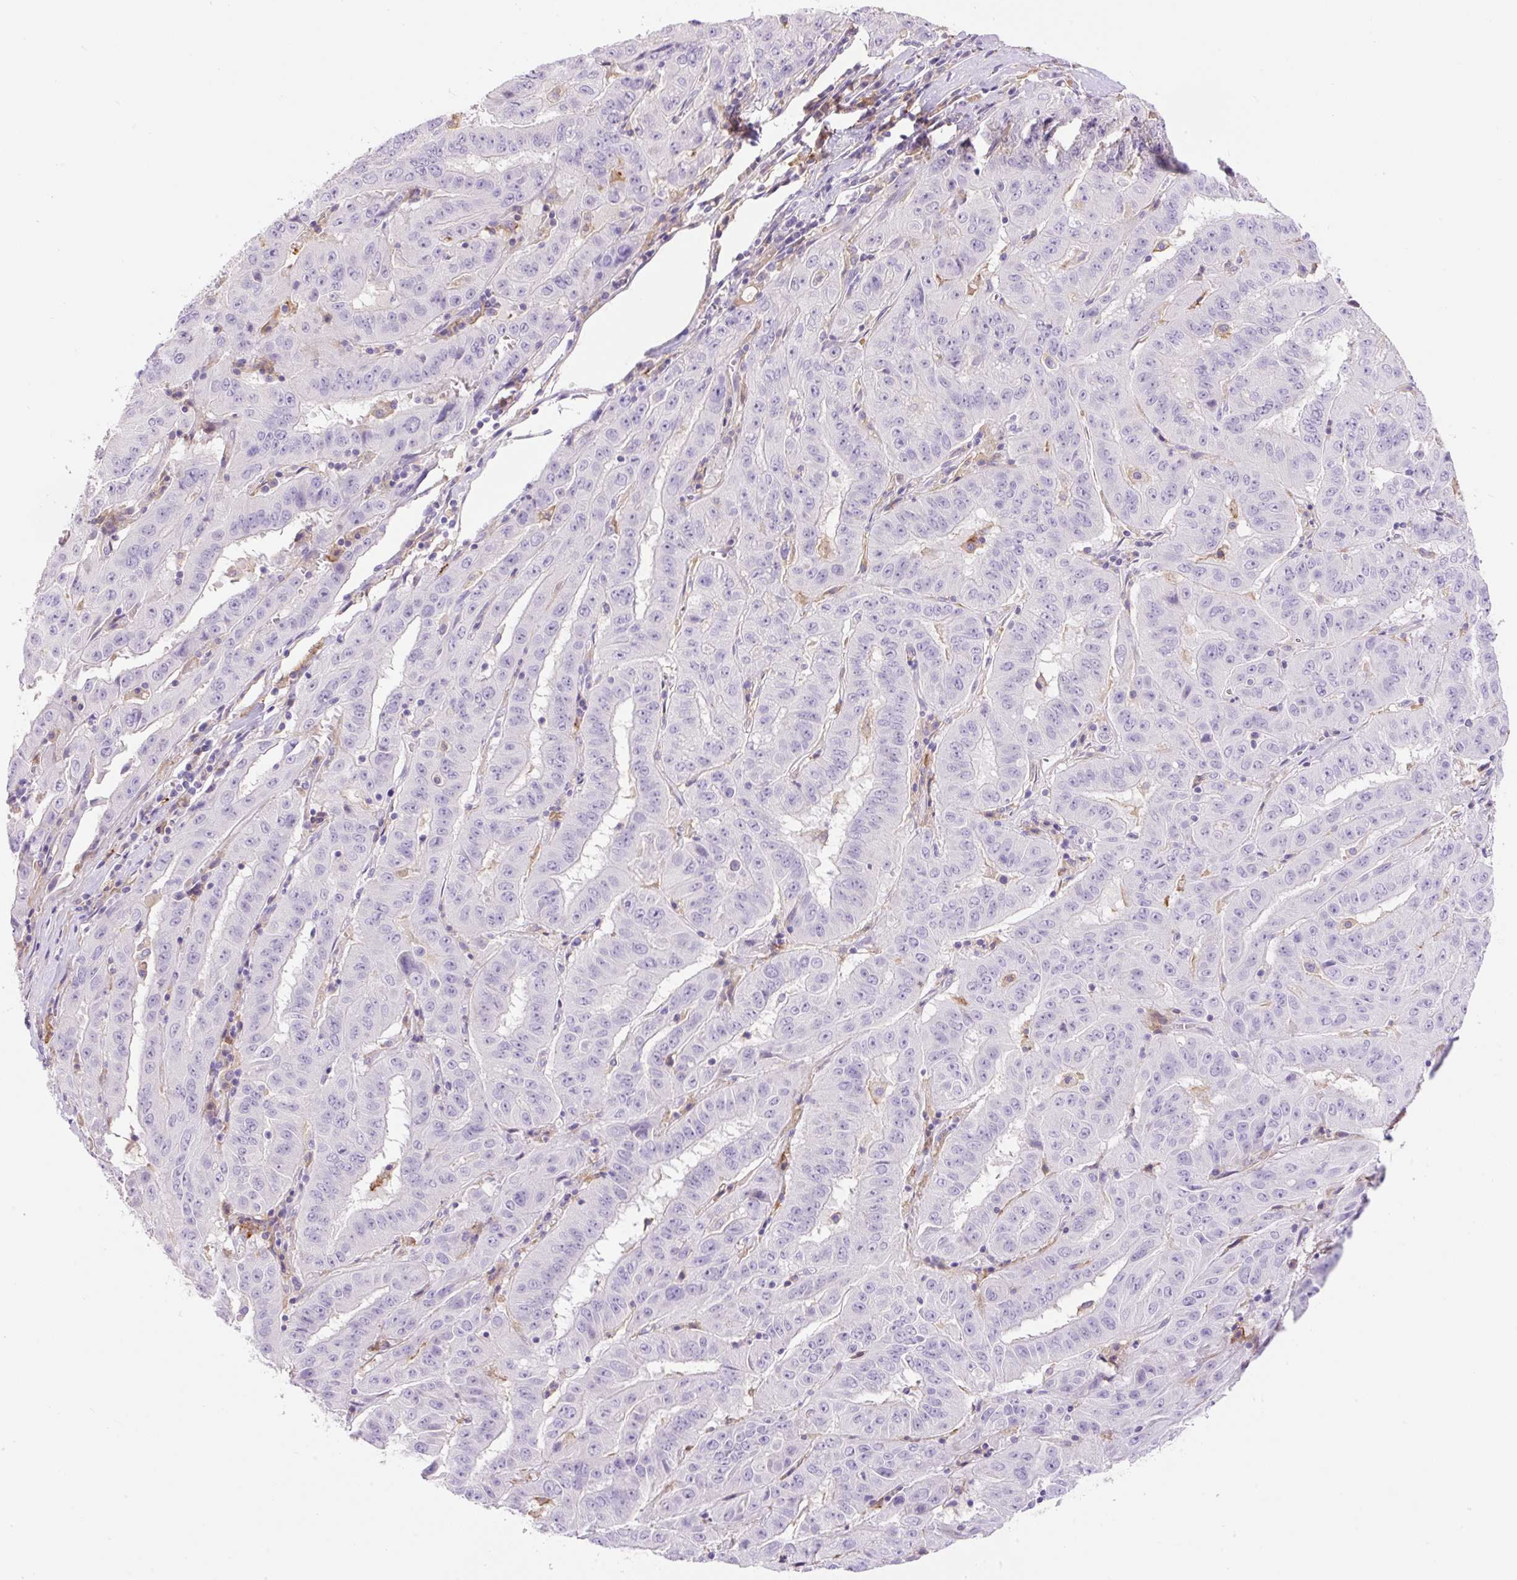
{"staining": {"intensity": "negative", "quantity": "none", "location": "none"}, "tissue": "pancreatic cancer", "cell_type": "Tumor cells", "image_type": "cancer", "snomed": [{"axis": "morphology", "description": "Adenocarcinoma, NOS"}, {"axis": "topography", "description": "Pancreas"}], "caption": "High magnification brightfield microscopy of pancreatic cancer stained with DAB (3,3'-diaminobenzidine) (brown) and counterstained with hematoxylin (blue): tumor cells show no significant staining.", "gene": "TDRD15", "patient": {"sex": "male", "age": 63}}